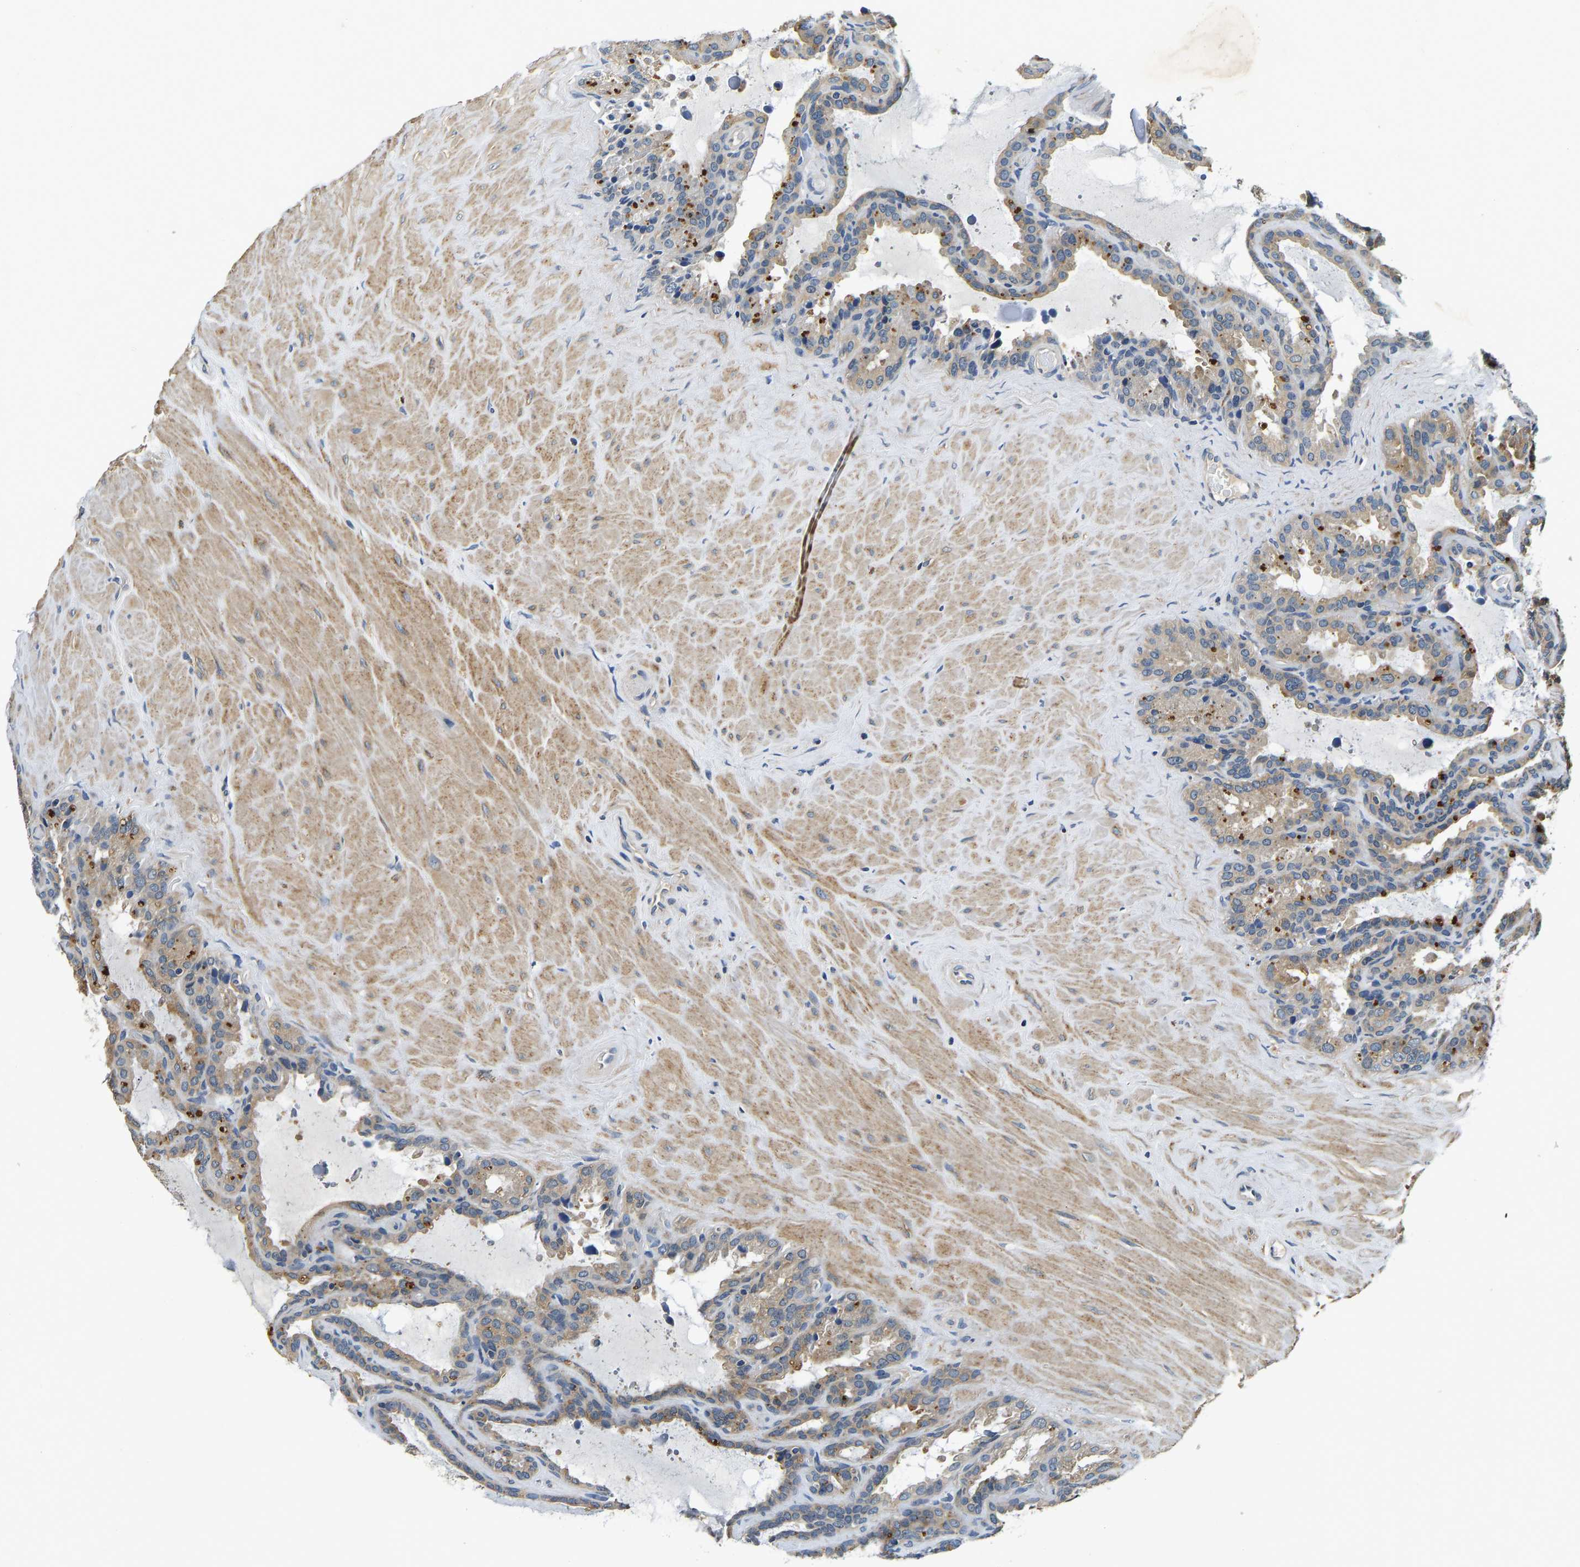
{"staining": {"intensity": "moderate", "quantity": ">75%", "location": "cytoplasmic/membranous"}, "tissue": "seminal vesicle", "cell_type": "Glandular cells", "image_type": "normal", "snomed": [{"axis": "morphology", "description": "Normal tissue, NOS"}, {"axis": "topography", "description": "Seminal veicle"}], "caption": "Seminal vesicle stained for a protein (brown) reveals moderate cytoplasmic/membranous positive expression in about >75% of glandular cells.", "gene": "RESF1", "patient": {"sex": "male", "age": 46}}